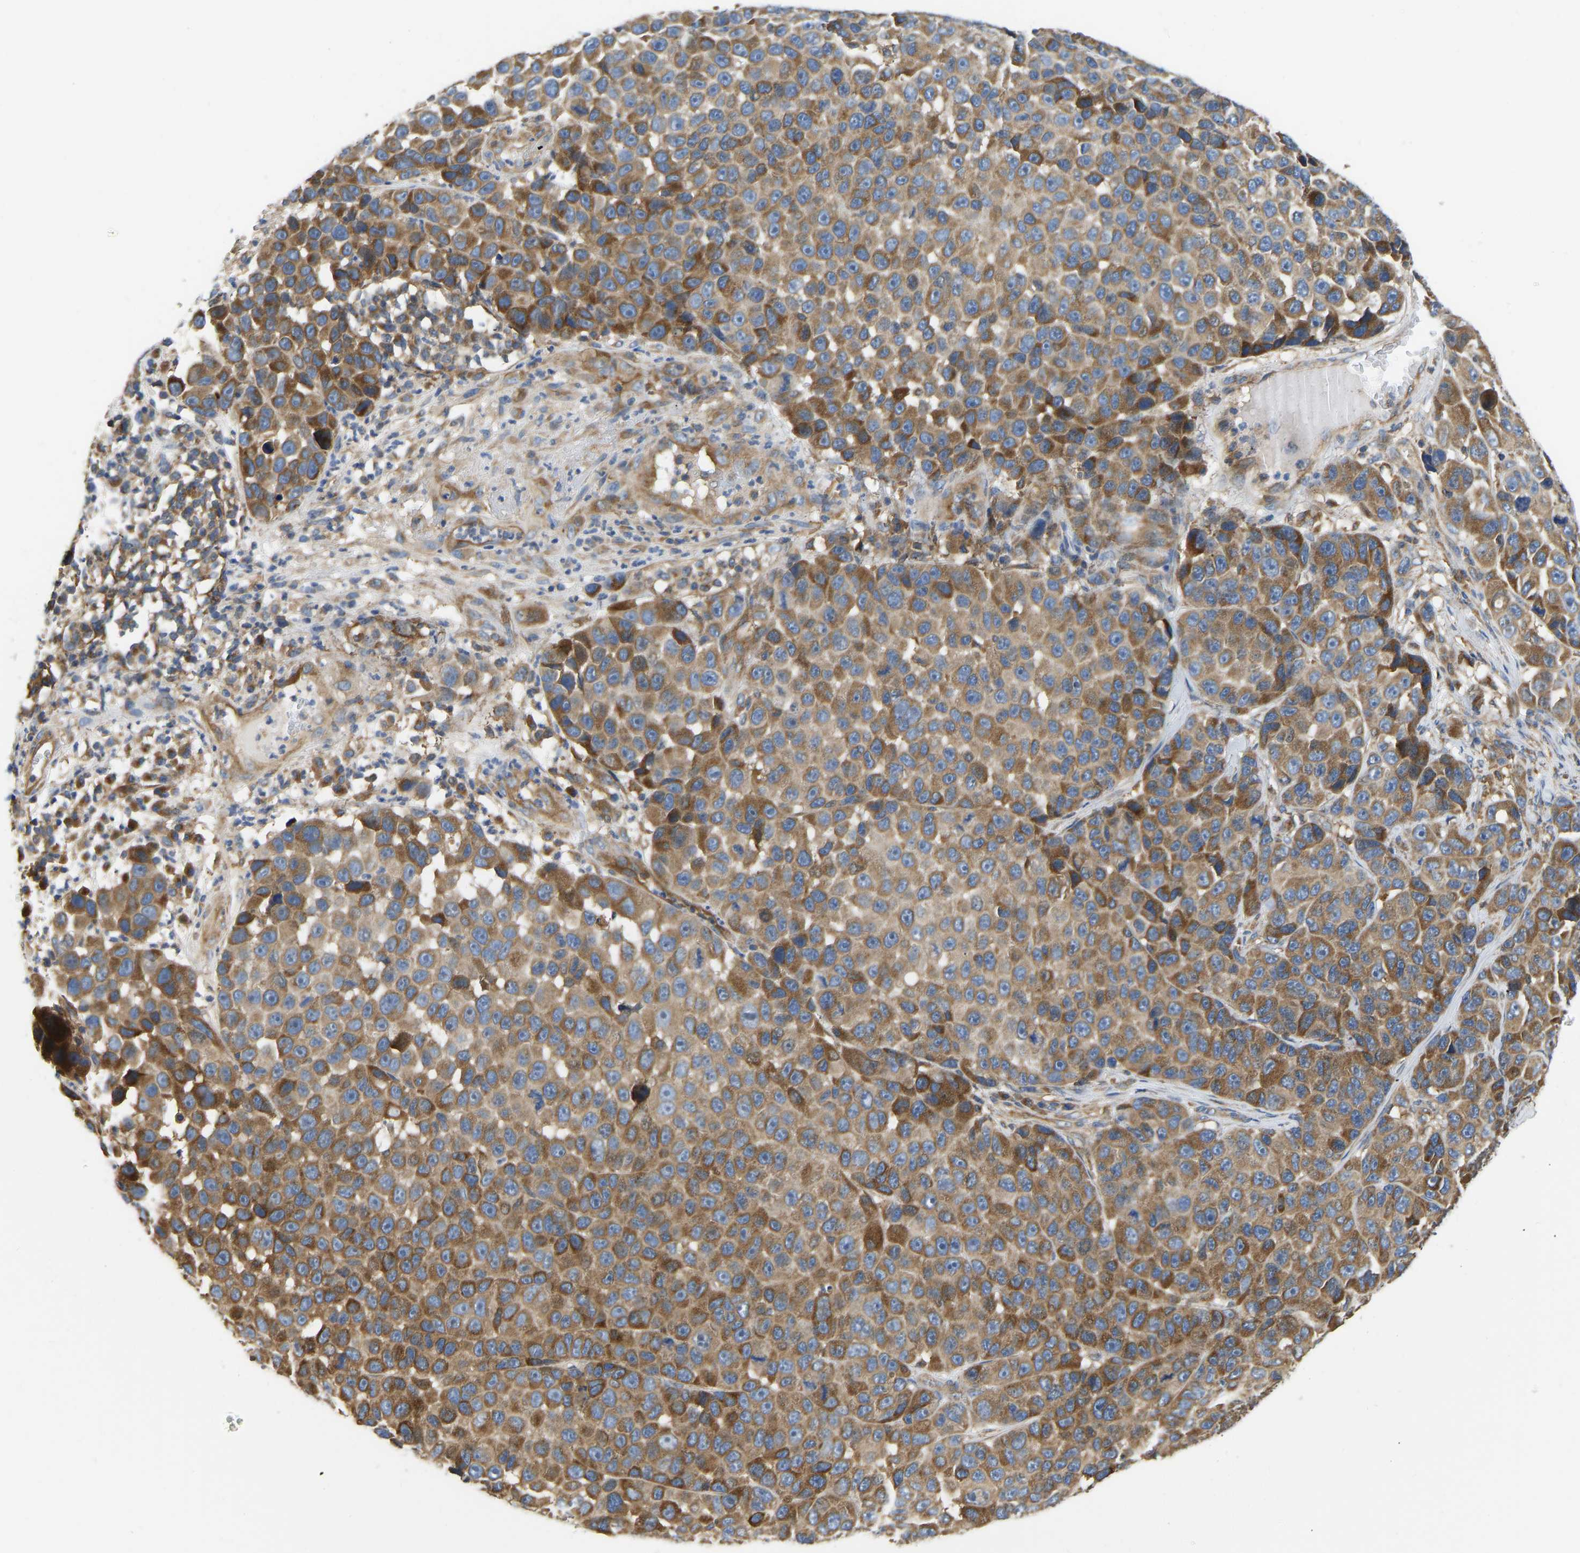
{"staining": {"intensity": "moderate", "quantity": ">75%", "location": "cytoplasmic/membranous"}, "tissue": "melanoma", "cell_type": "Tumor cells", "image_type": "cancer", "snomed": [{"axis": "morphology", "description": "Malignant melanoma, NOS"}, {"axis": "topography", "description": "Skin"}], "caption": "High-magnification brightfield microscopy of melanoma stained with DAB (3,3'-diaminobenzidine) (brown) and counterstained with hematoxylin (blue). tumor cells exhibit moderate cytoplasmic/membranous positivity is appreciated in approximately>75% of cells. (Brightfield microscopy of DAB IHC at high magnification).", "gene": "FLNB", "patient": {"sex": "male", "age": 53}}